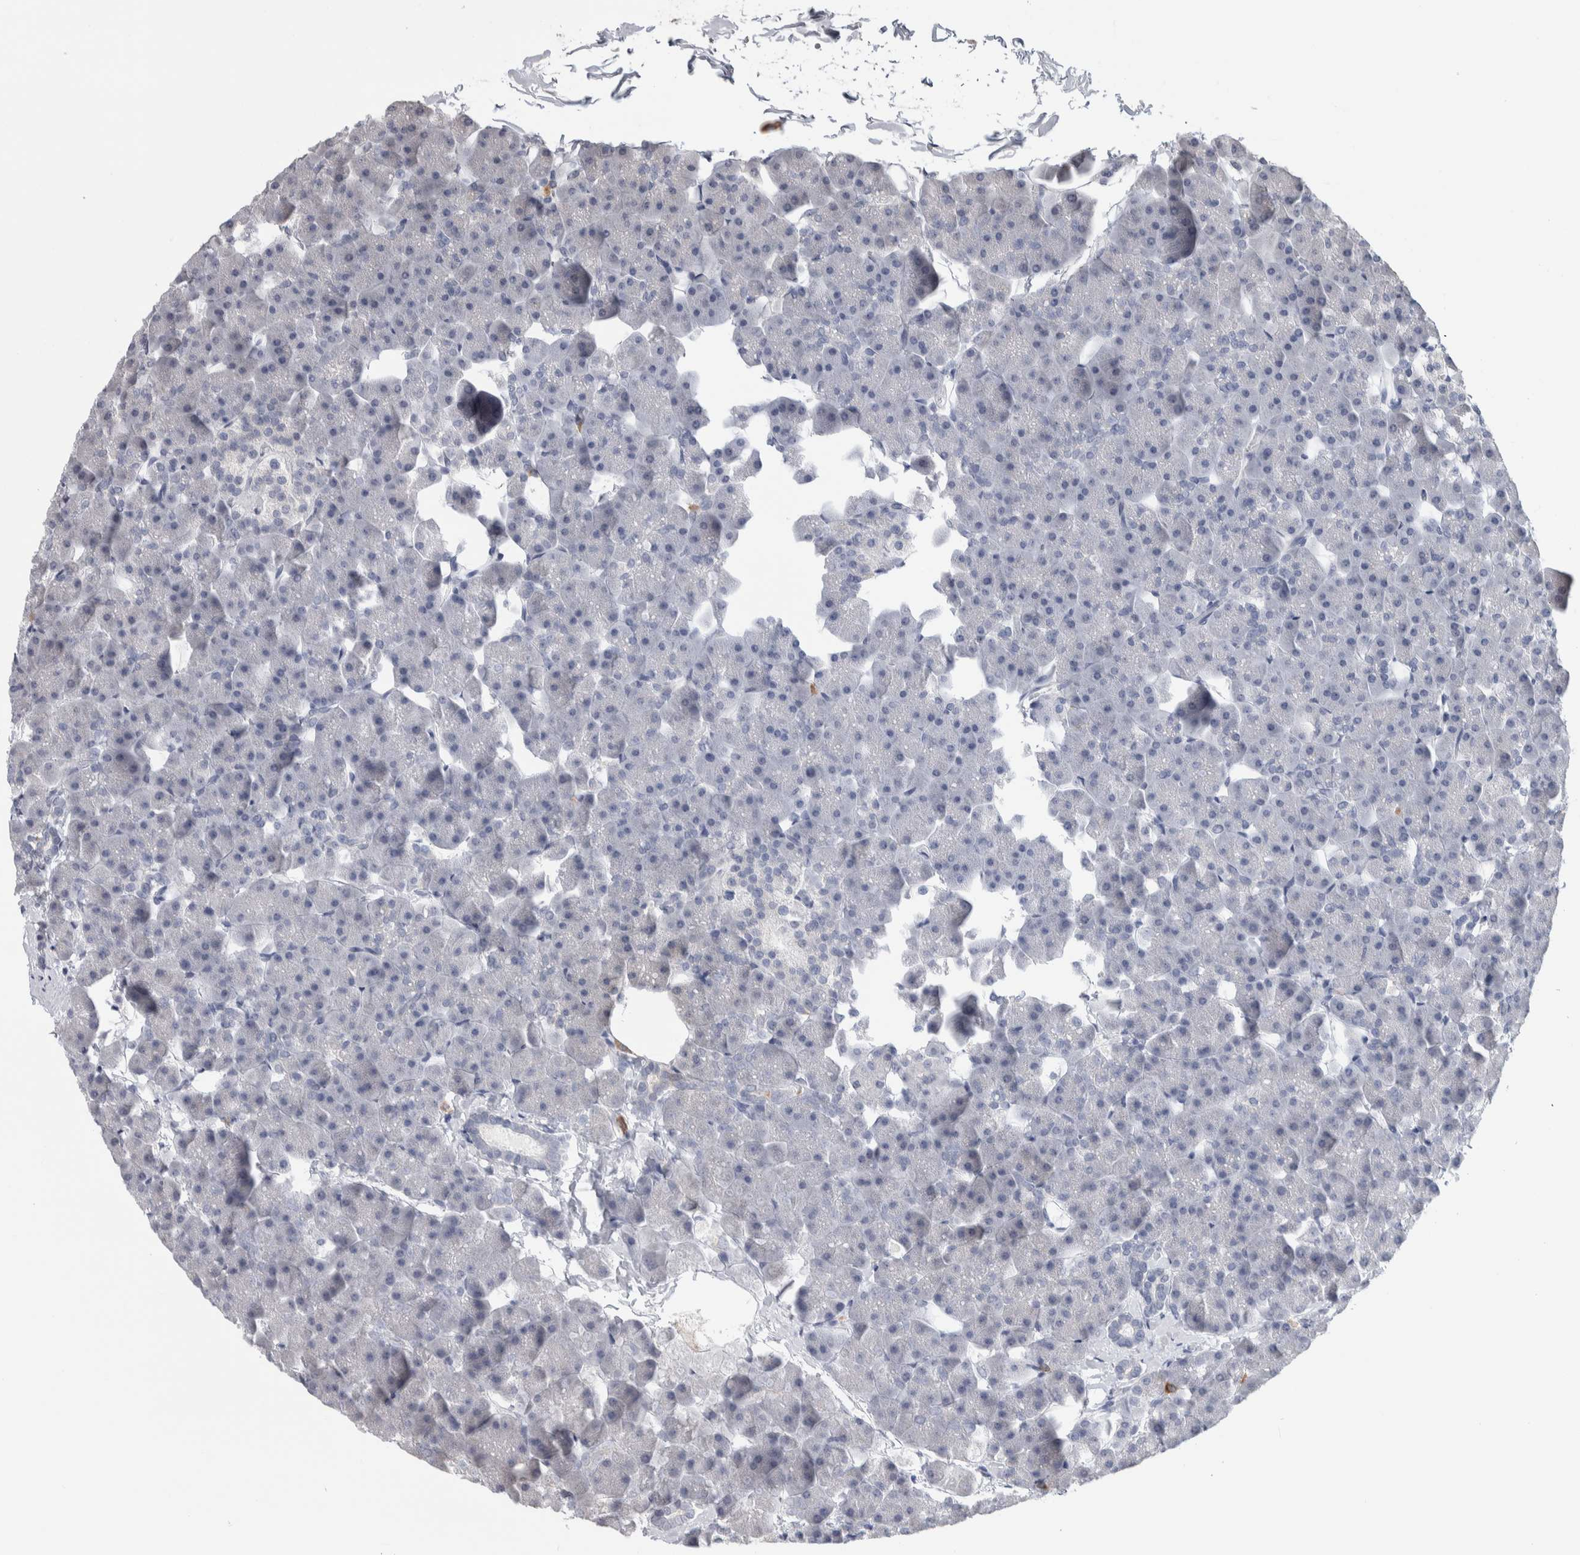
{"staining": {"intensity": "negative", "quantity": "none", "location": "none"}, "tissue": "pancreas", "cell_type": "Exocrine glandular cells", "image_type": "normal", "snomed": [{"axis": "morphology", "description": "Normal tissue, NOS"}, {"axis": "topography", "description": "Pancreas"}], "caption": "This is an IHC micrograph of unremarkable pancreas. There is no staining in exocrine glandular cells.", "gene": "TMEM102", "patient": {"sex": "male", "age": 35}}